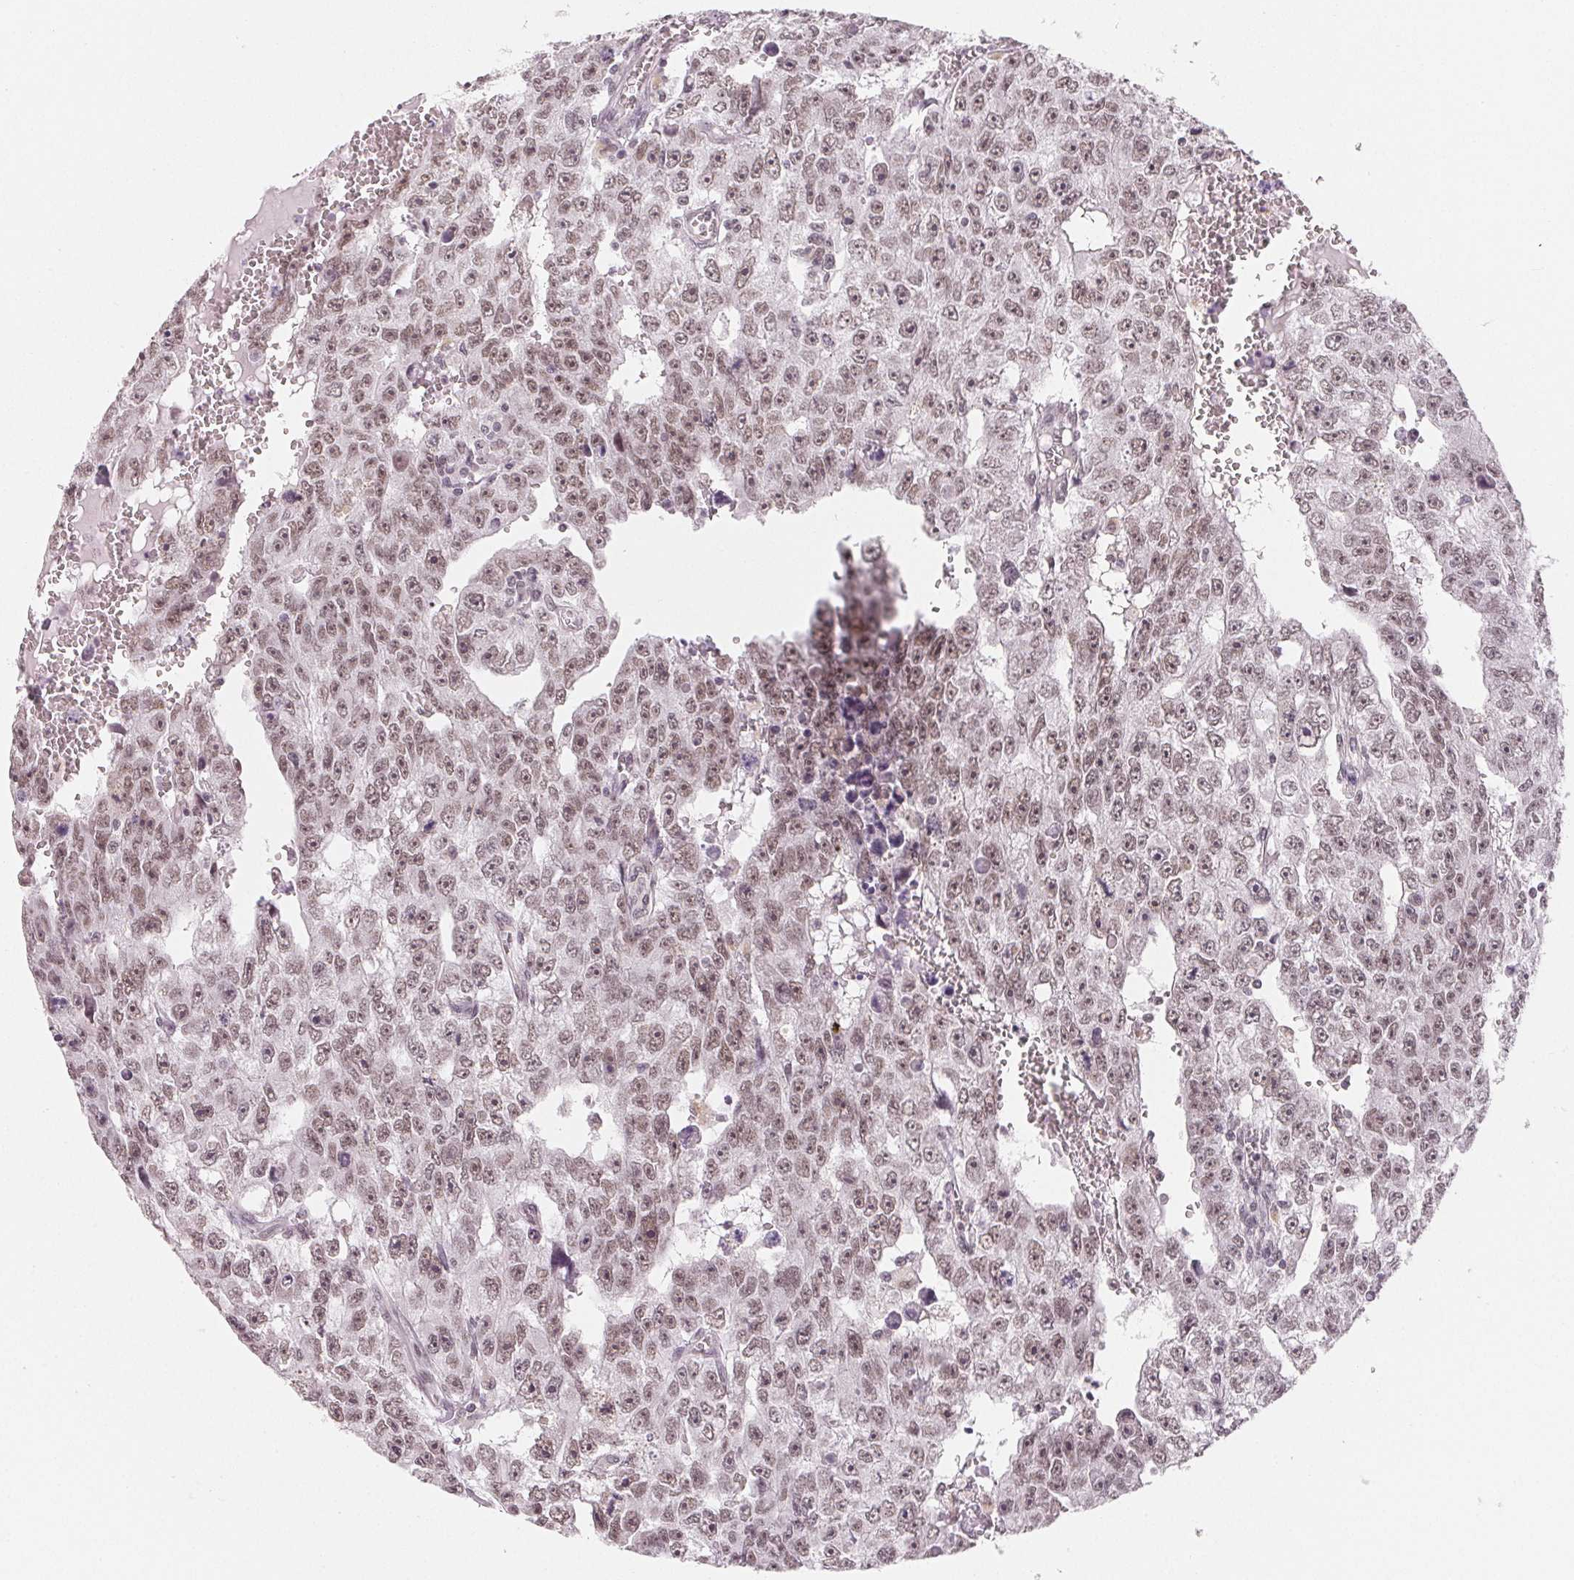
{"staining": {"intensity": "moderate", "quantity": ">75%", "location": "nuclear"}, "tissue": "testis cancer", "cell_type": "Tumor cells", "image_type": "cancer", "snomed": [{"axis": "morphology", "description": "Carcinoma, Embryonal, NOS"}, {"axis": "topography", "description": "Testis"}], "caption": "Protein expression analysis of testis cancer (embryonal carcinoma) displays moderate nuclear expression in approximately >75% of tumor cells.", "gene": "NXF3", "patient": {"sex": "male", "age": 20}}